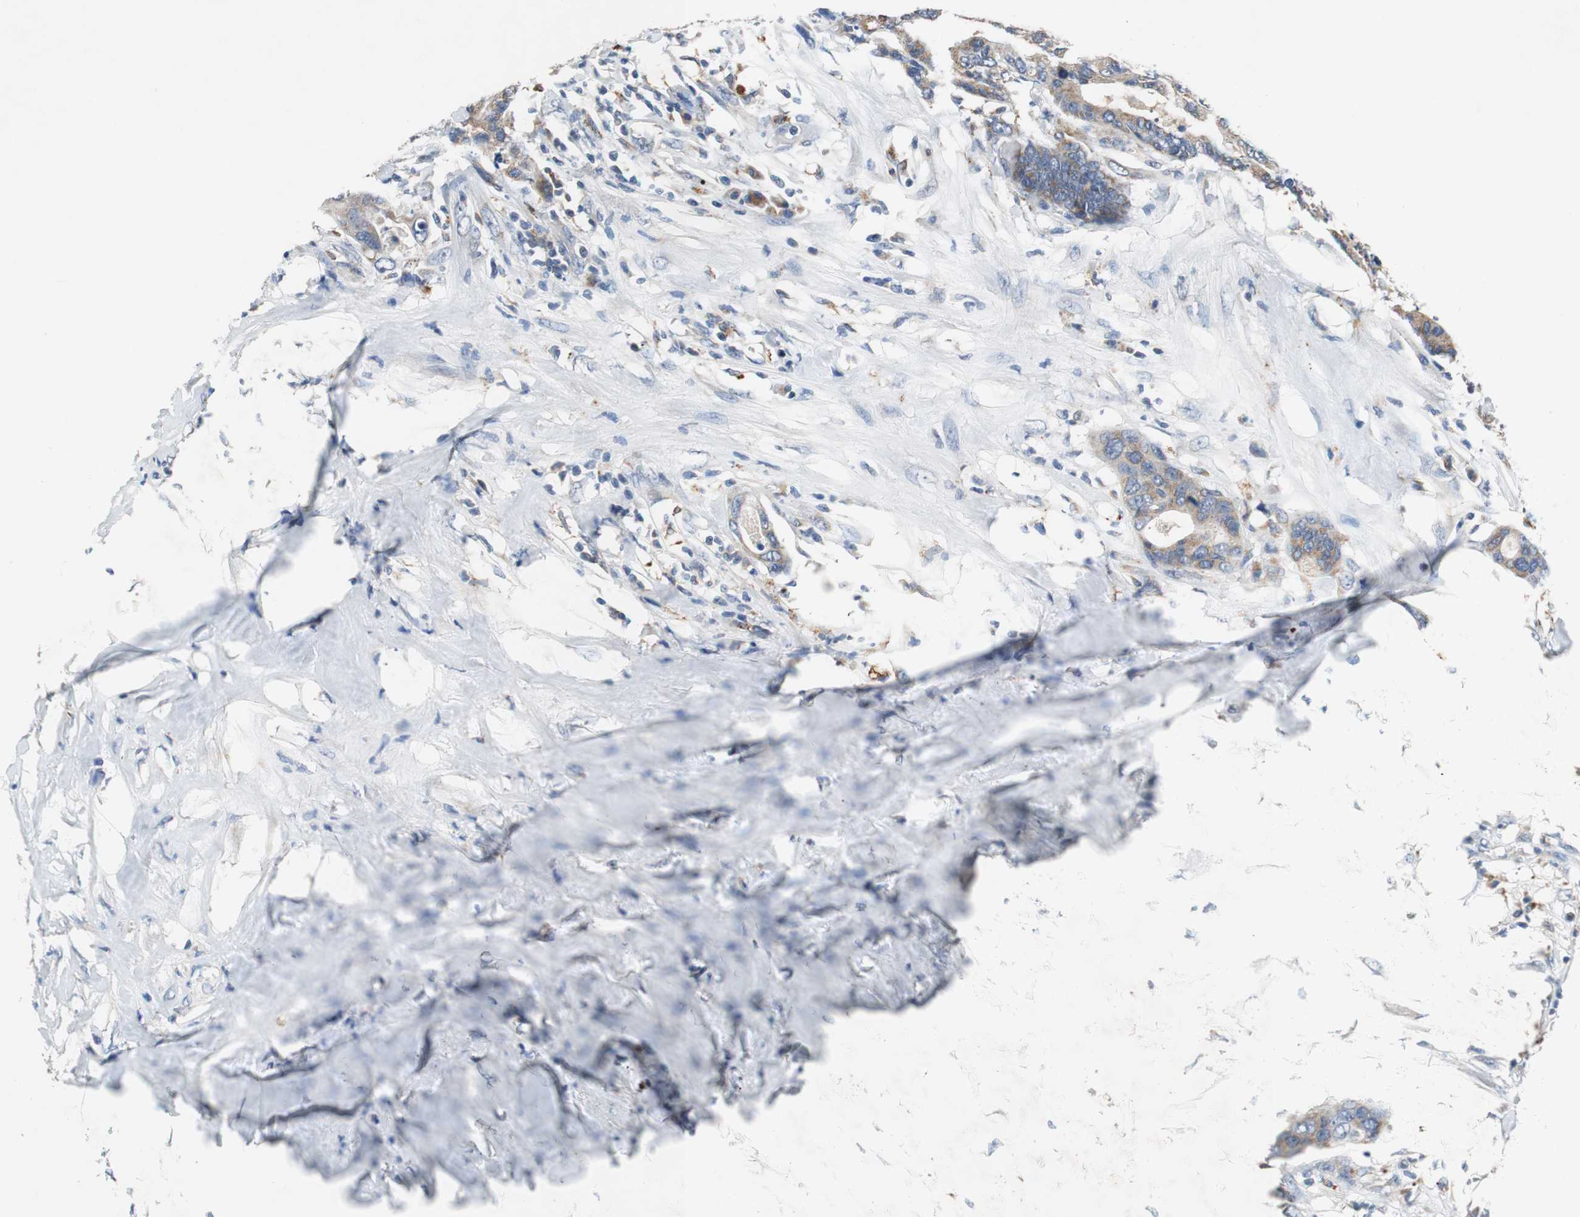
{"staining": {"intensity": "weak", "quantity": ">75%", "location": "cytoplasmic/membranous"}, "tissue": "colorectal cancer", "cell_type": "Tumor cells", "image_type": "cancer", "snomed": [{"axis": "morphology", "description": "Adenocarcinoma, NOS"}, {"axis": "topography", "description": "Rectum"}], "caption": "Protein staining displays weak cytoplasmic/membranous expression in approximately >75% of tumor cells in adenocarcinoma (colorectal). The protein is stained brown, and the nuclei are stained in blue (DAB (3,3'-diaminobenzidine) IHC with brightfield microscopy, high magnification).", "gene": "NLGN1", "patient": {"sex": "male", "age": 55}}